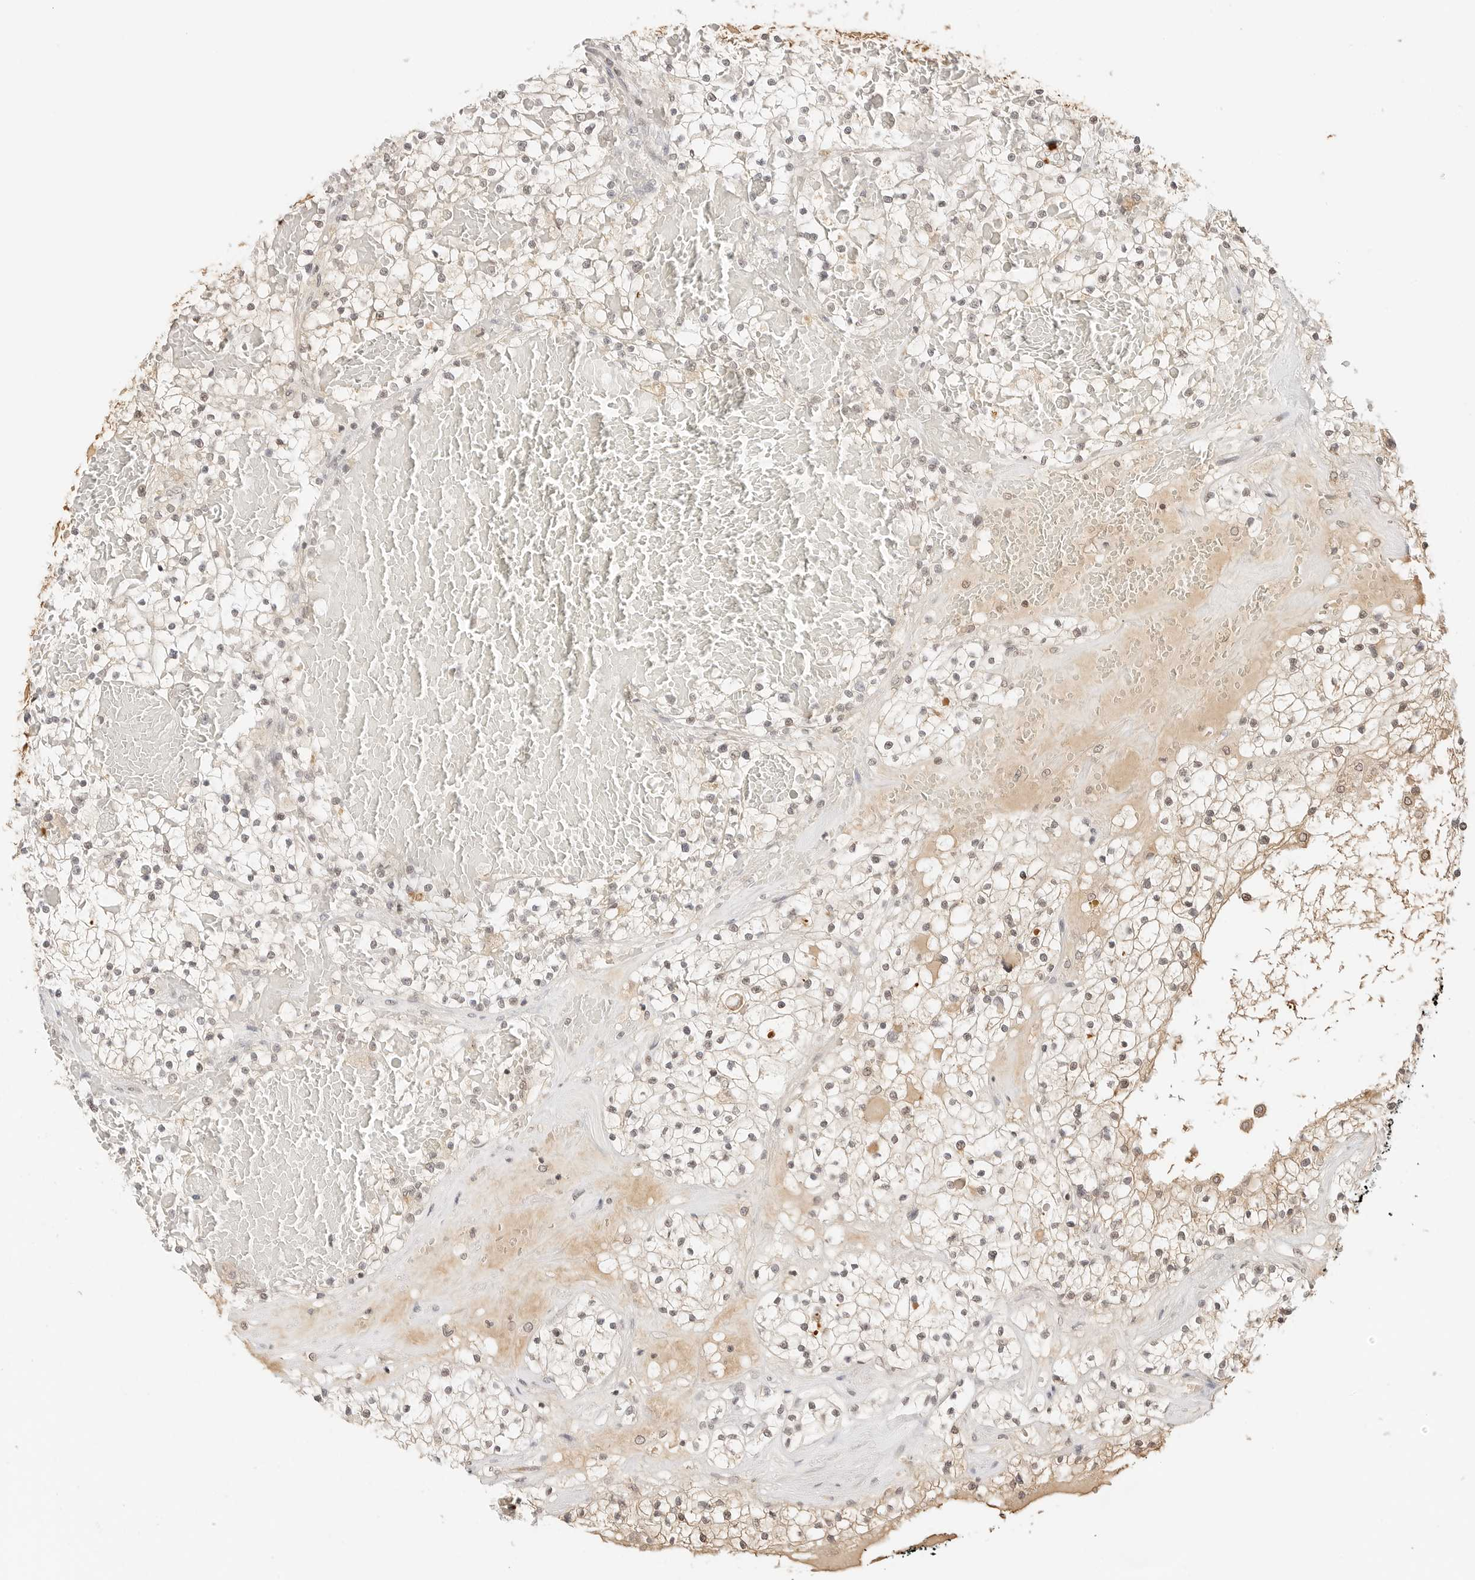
{"staining": {"intensity": "weak", "quantity": "25%-75%", "location": "cytoplasmic/membranous,nuclear"}, "tissue": "renal cancer", "cell_type": "Tumor cells", "image_type": "cancer", "snomed": [{"axis": "morphology", "description": "Normal tissue, NOS"}, {"axis": "morphology", "description": "Adenocarcinoma, NOS"}, {"axis": "topography", "description": "Kidney"}], "caption": "Renal cancer stained with a brown dye reveals weak cytoplasmic/membranous and nuclear positive staining in about 25%-75% of tumor cells.", "gene": "SEPTIN4", "patient": {"sex": "male", "age": 68}}